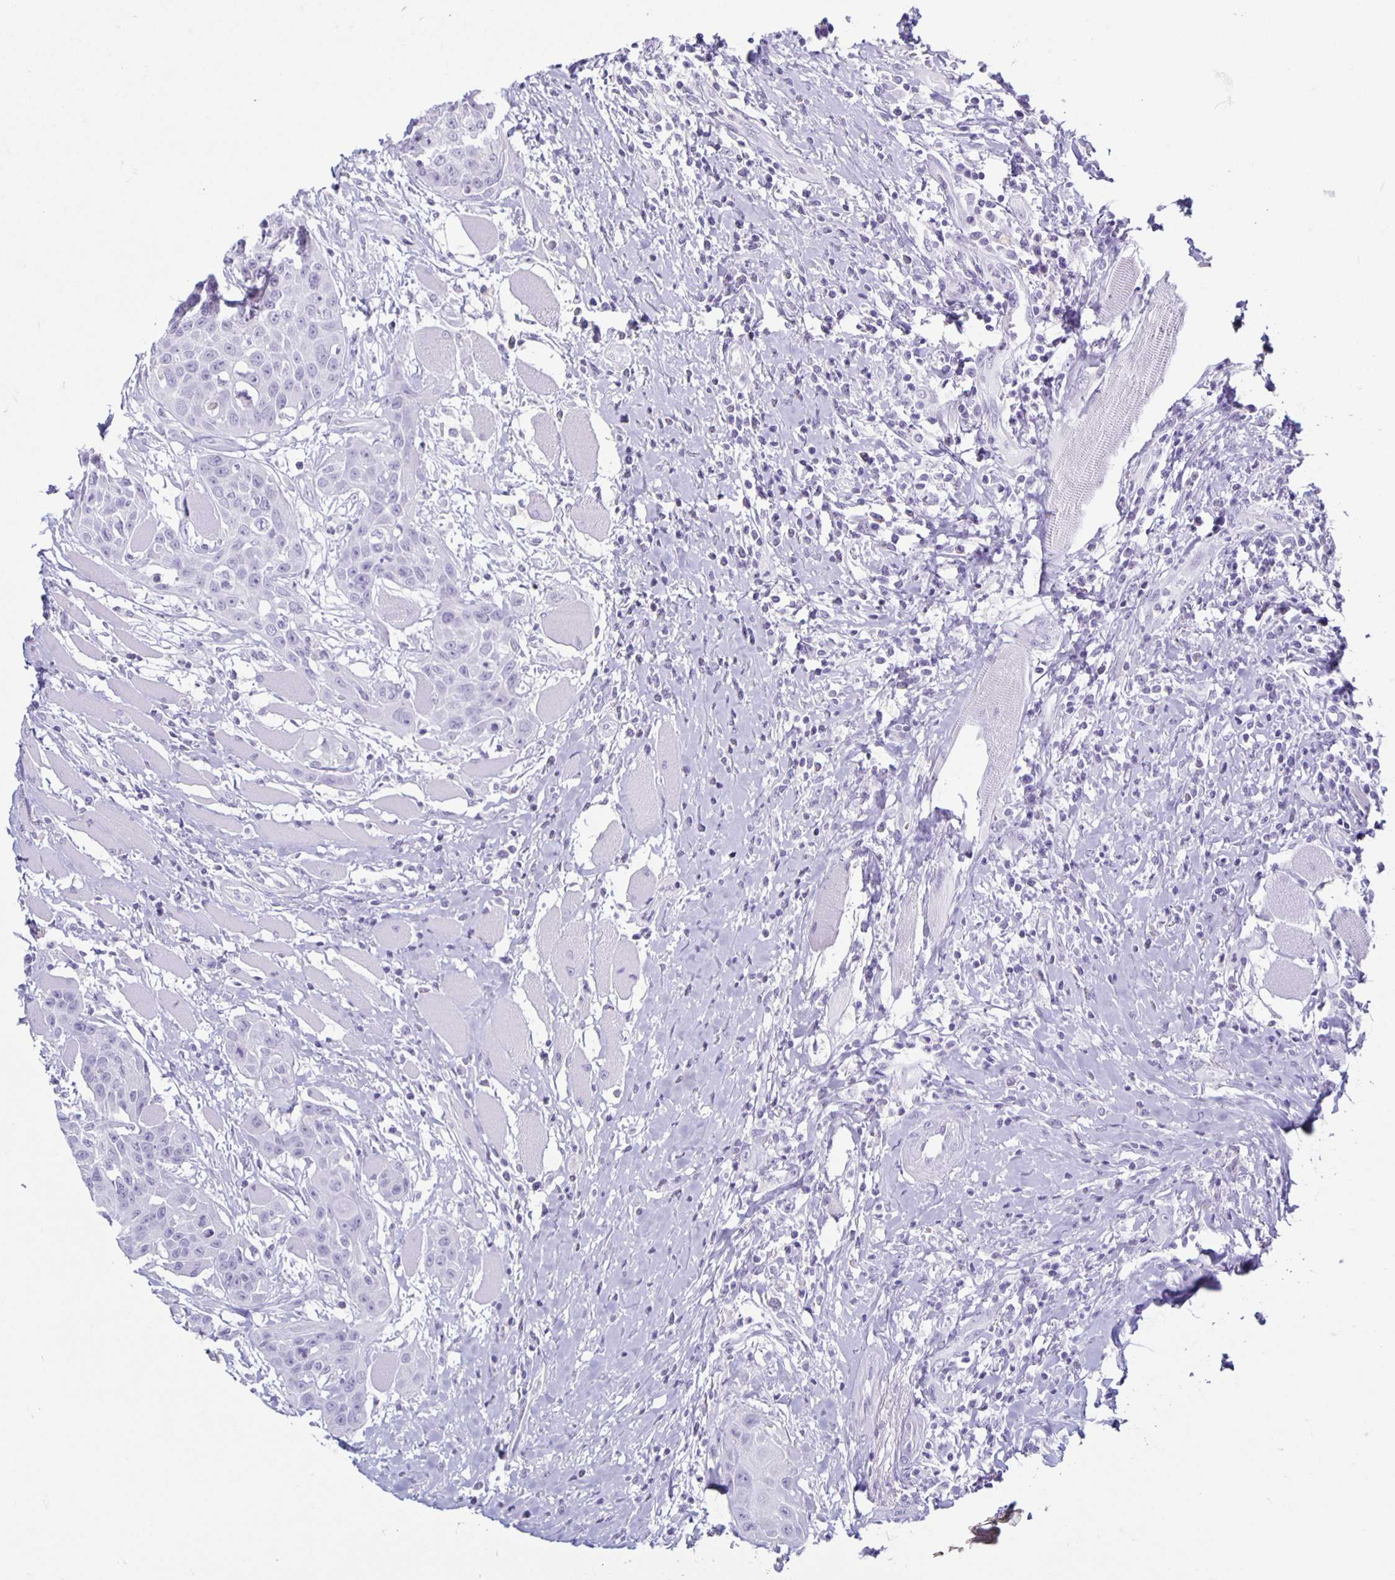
{"staining": {"intensity": "negative", "quantity": "none", "location": "none"}, "tissue": "head and neck cancer", "cell_type": "Tumor cells", "image_type": "cancer", "snomed": [{"axis": "morphology", "description": "Squamous cell carcinoma, NOS"}, {"axis": "topography", "description": "Head-Neck"}], "caption": "This histopathology image is of head and neck cancer stained with immunohistochemistry (IHC) to label a protein in brown with the nuclei are counter-stained blue. There is no staining in tumor cells.", "gene": "CT45A5", "patient": {"sex": "female", "age": 73}}